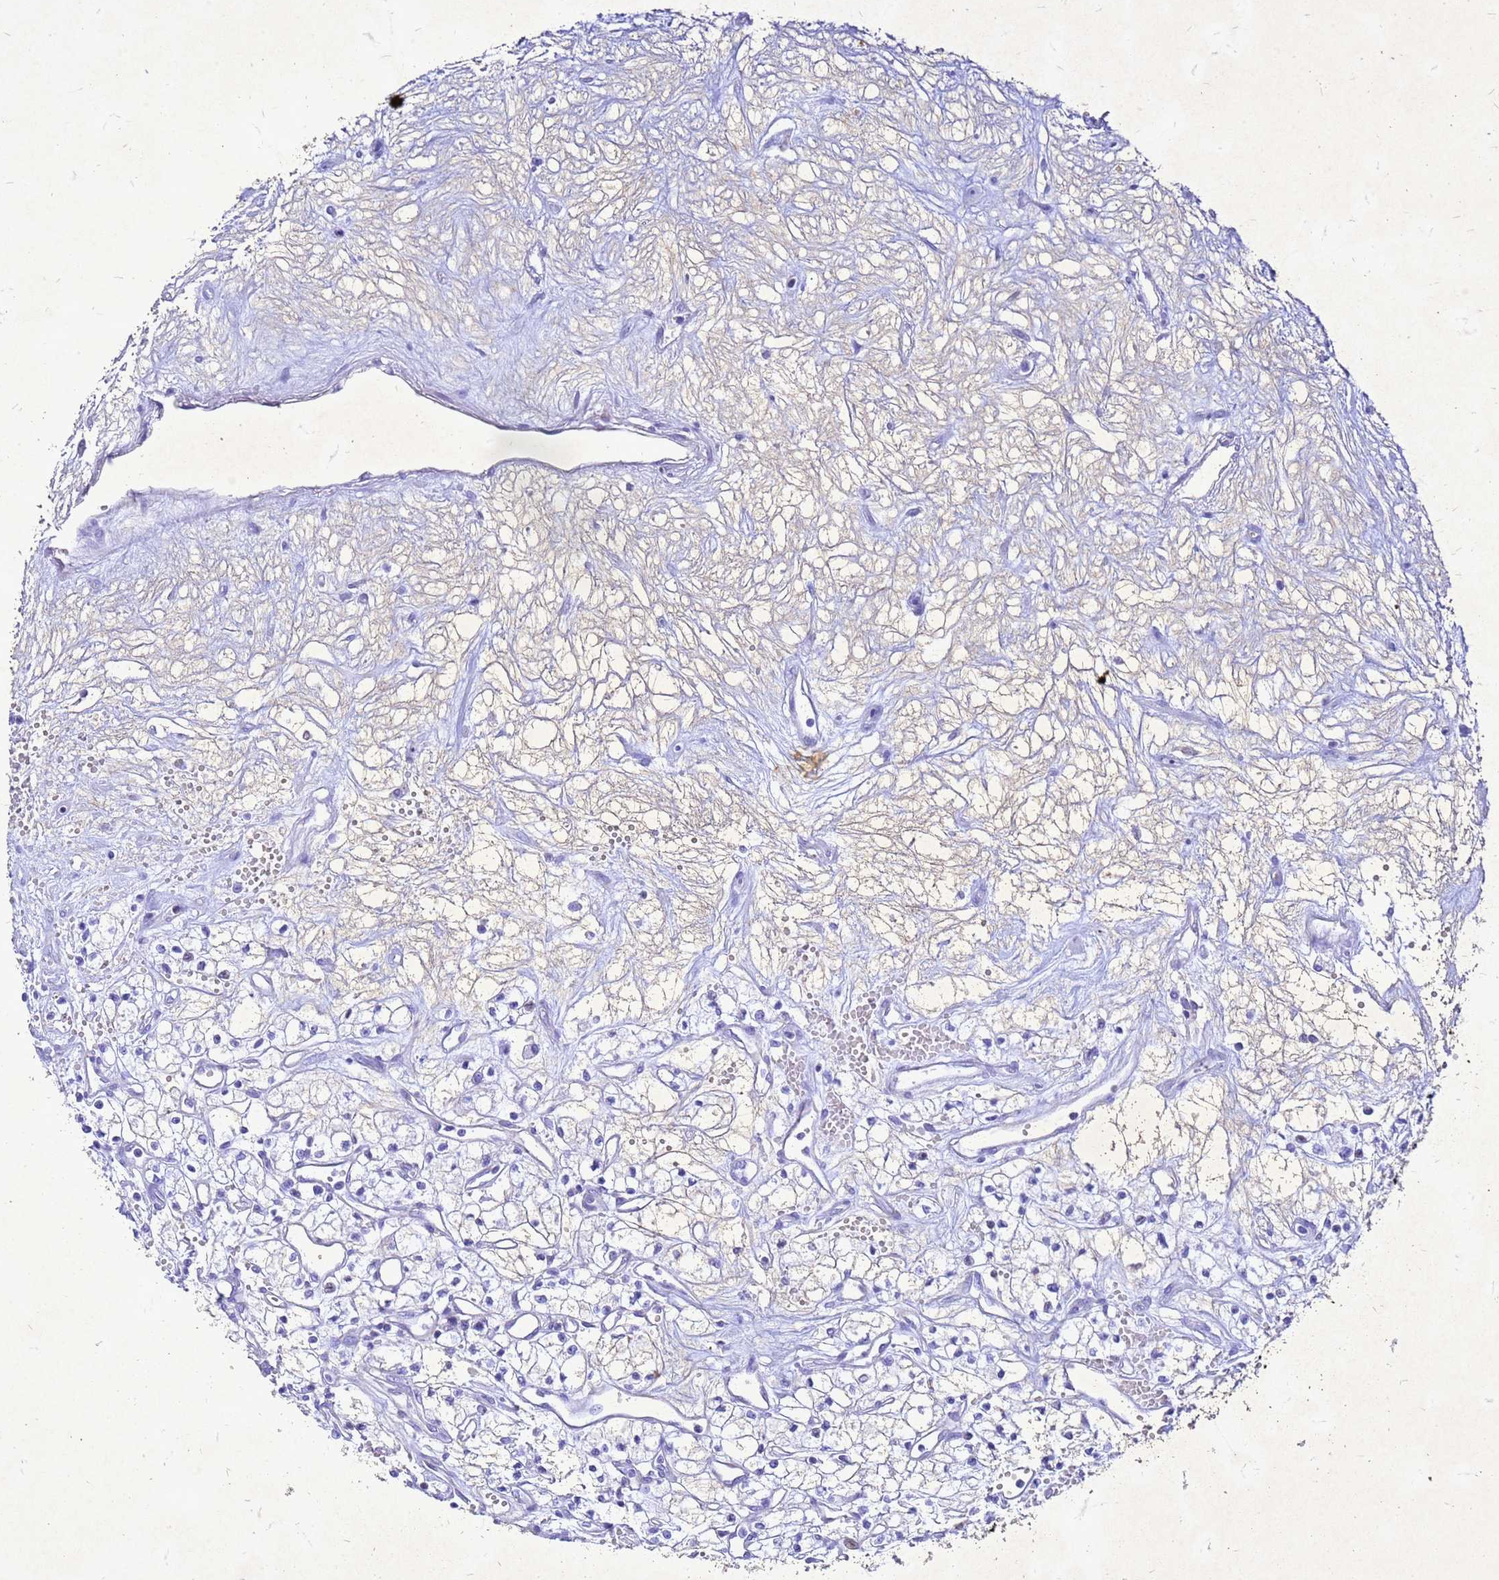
{"staining": {"intensity": "negative", "quantity": "none", "location": "none"}, "tissue": "renal cancer", "cell_type": "Tumor cells", "image_type": "cancer", "snomed": [{"axis": "morphology", "description": "Adenocarcinoma, NOS"}, {"axis": "topography", "description": "Kidney"}], "caption": "Histopathology image shows no protein expression in tumor cells of adenocarcinoma (renal) tissue.", "gene": "COPS9", "patient": {"sex": "male", "age": 59}}